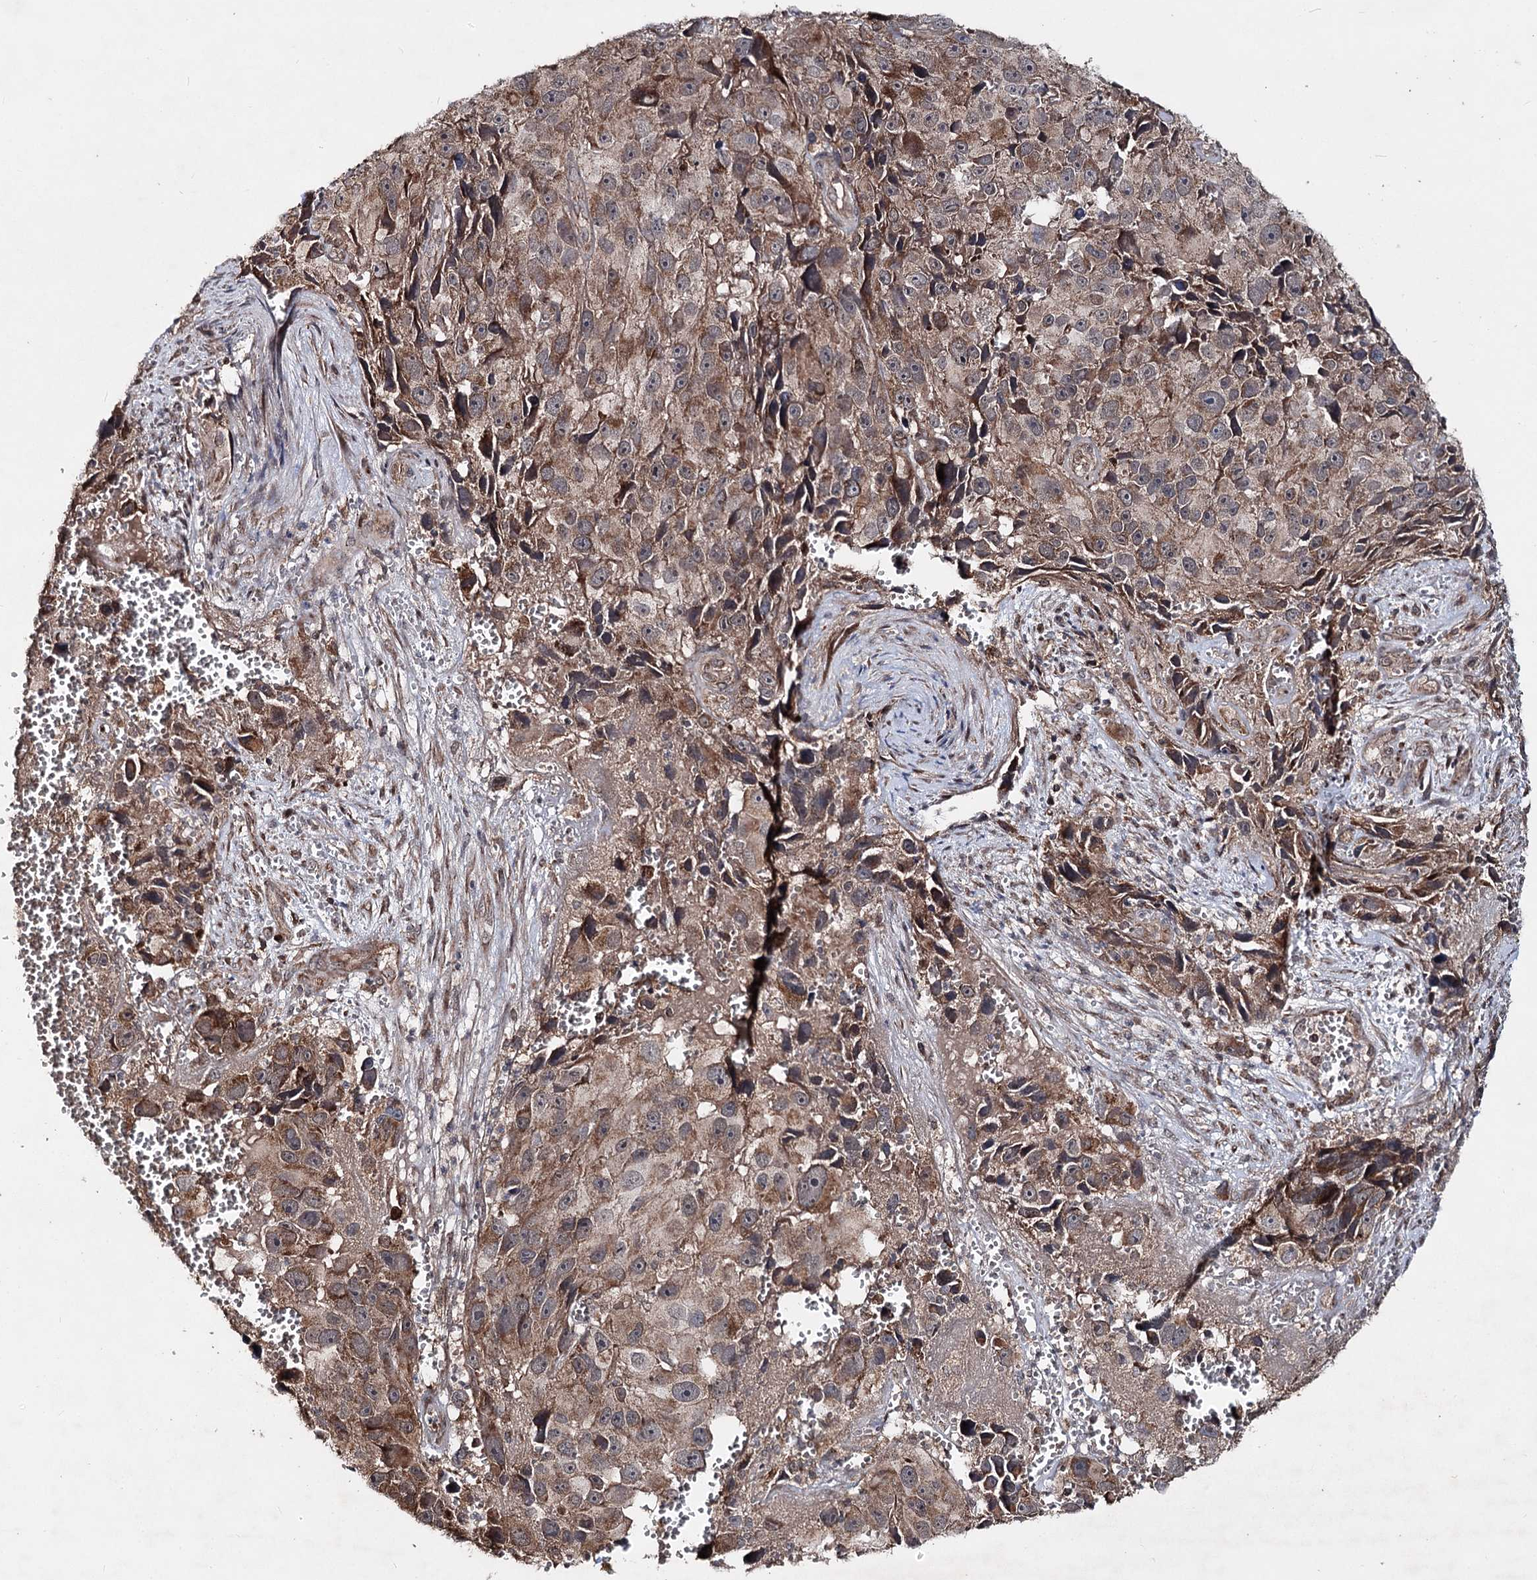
{"staining": {"intensity": "moderate", "quantity": ">75%", "location": "cytoplasmic/membranous"}, "tissue": "melanoma", "cell_type": "Tumor cells", "image_type": "cancer", "snomed": [{"axis": "morphology", "description": "Malignant melanoma, NOS"}, {"axis": "topography", "description": "Skin"}], "caption": "A photomicrograph showing moderate cytoplasmic/membranous staining in about >75% of tumor cells in melanoma, as visualized by brown immunohistochemical staining.", "gene": "MINDY3", "patient": {"sex": "male", "age": 84}}